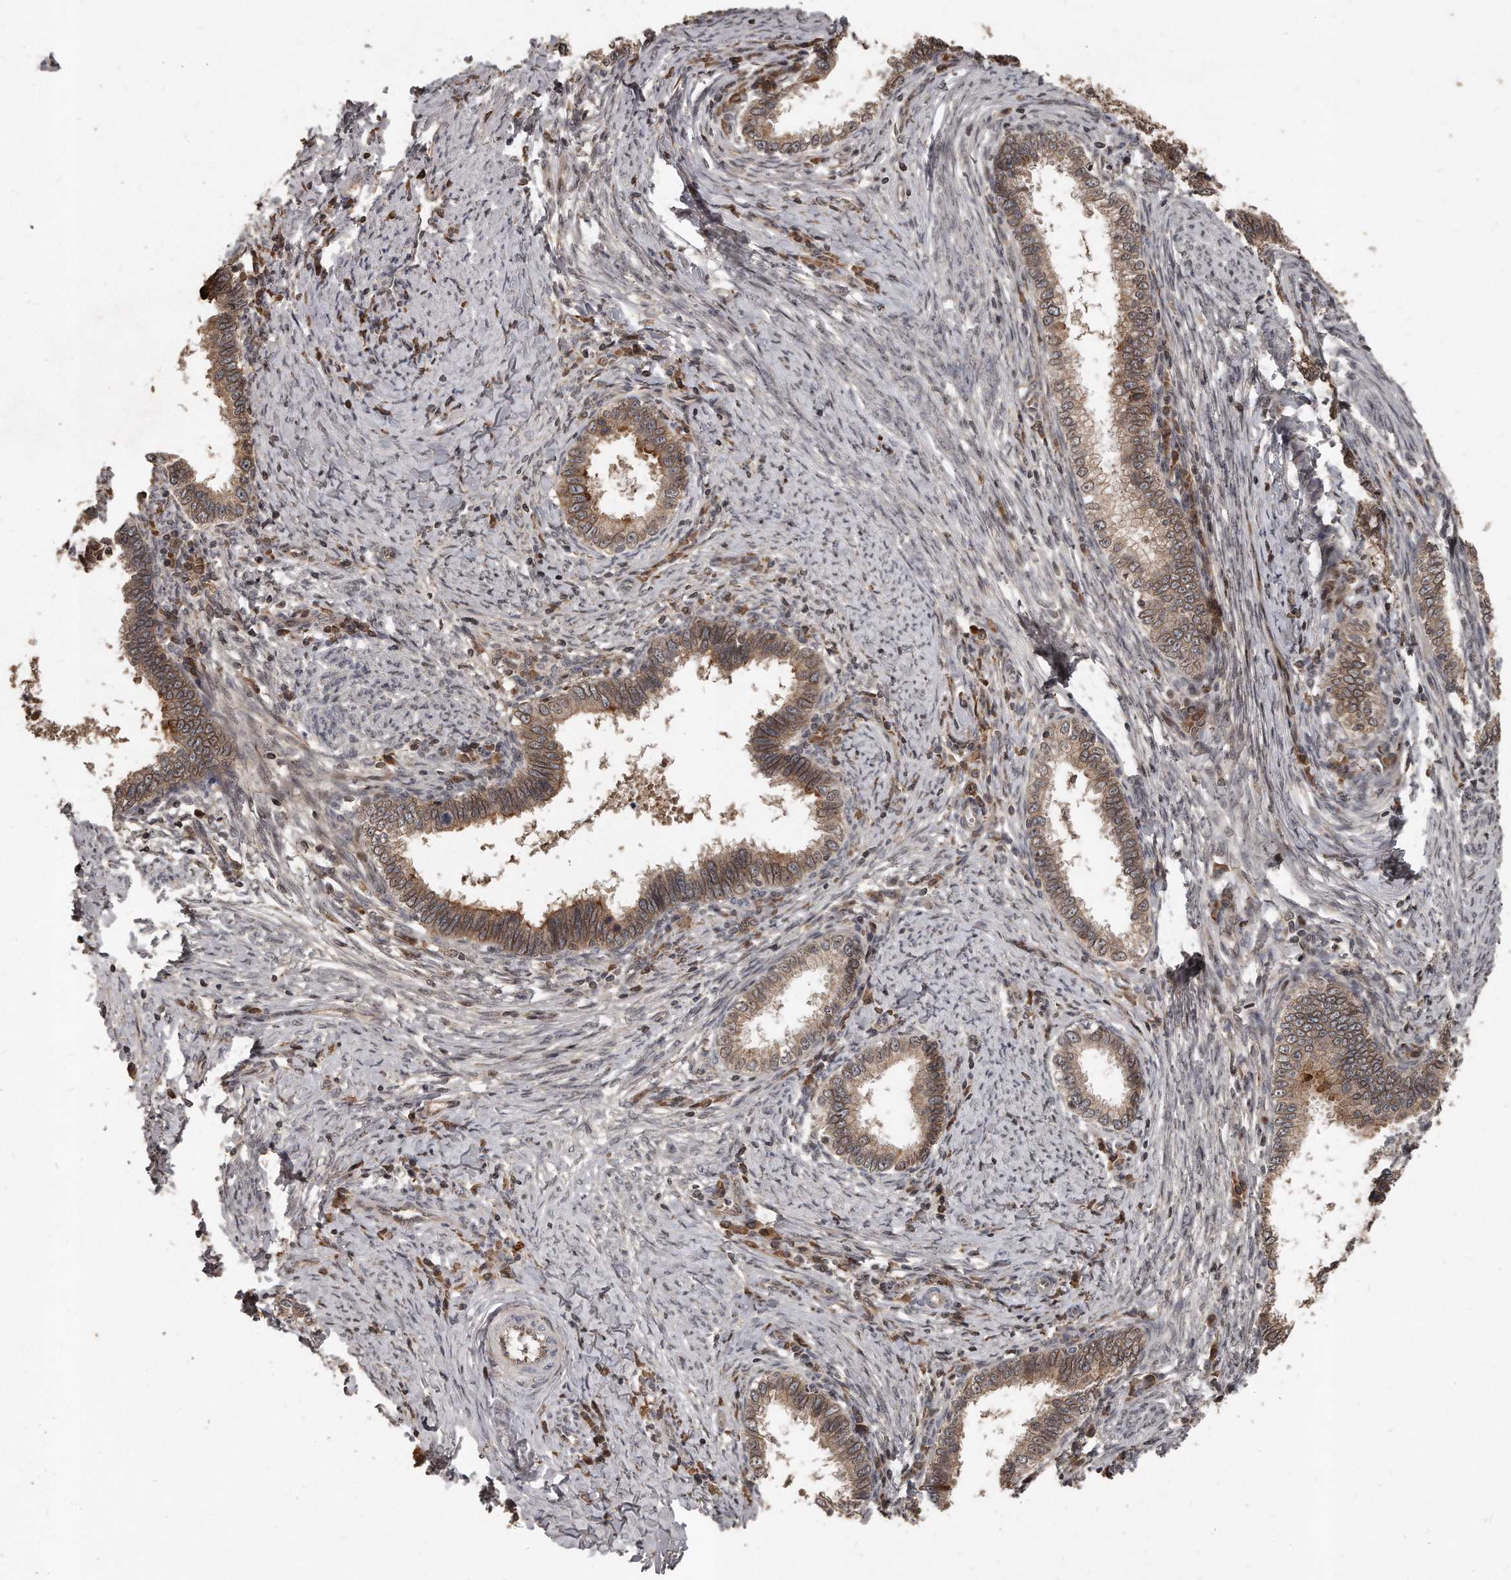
{"staining": {"intensity": "moderate", "quantity": ">75%", "location": "cytoplasmic/membranous"}, "tissue": "cervical cancer", "cell_type": "Tumor cells", "image_type": "cancer", "snomed": [{"axis": "morphology", "description": "Adenocarcinoma, NOS"}, {"axis": "topography", "description": "Cervix"}], "caption": "A photomicrograph of cervical cancer (adenocarcinoma) stained for a protein reveals moderate cytoplasmic/membranous brown staining in tumor cells.", "gene": "GCH1", "patient": {"sex": "female", "age": 36}}